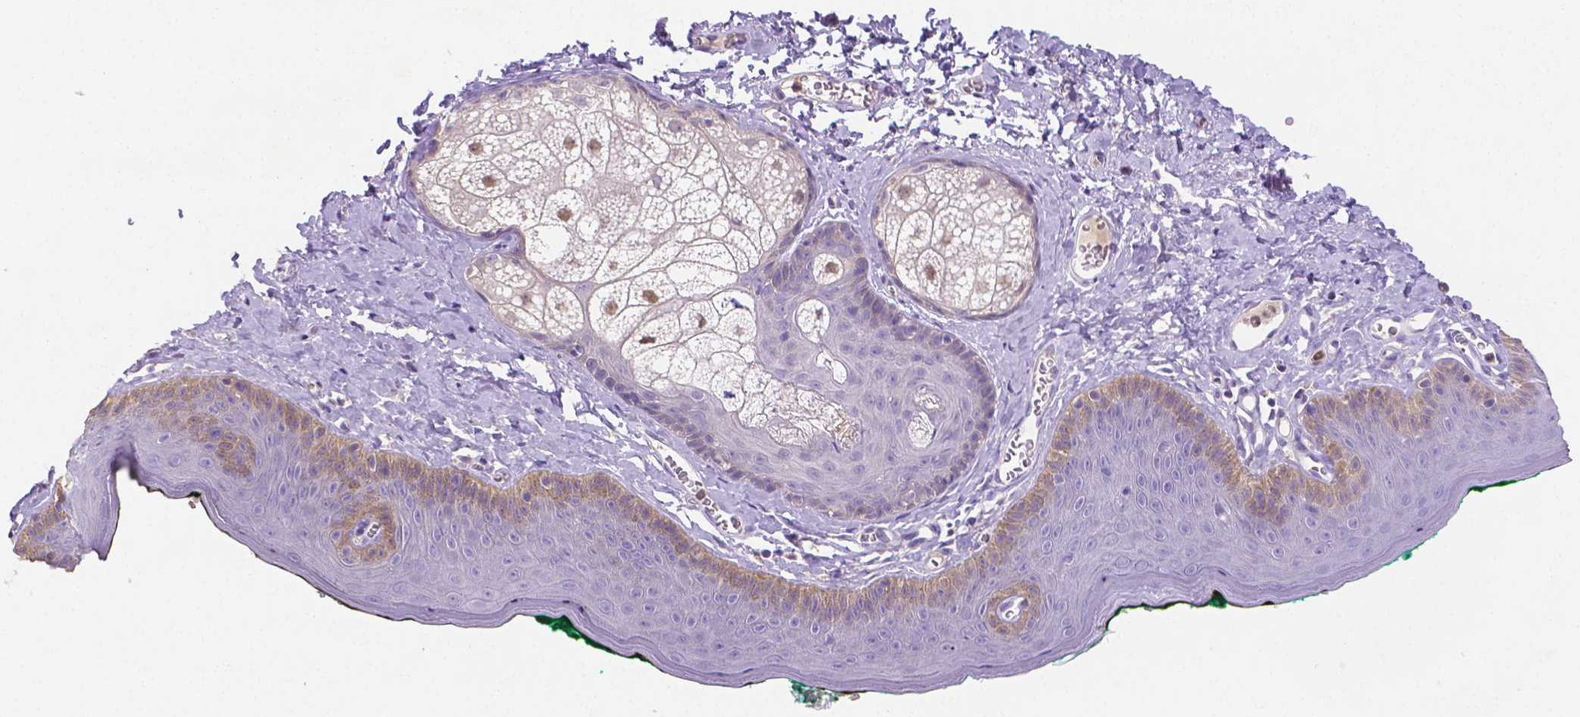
{"staining": {"intensity": "weak", "quantity": "<25%", "location": "cytoplasmic/membranous"}, "tissue": "skin", "cell_type": "Epidermal cells", "image_type": "normal", "snomed": [{"axis": "morphology", "description": "Normal tissue, NOS"}, {"axis": "topography", "description": "Vulva"}, {"axis": "topography", "description": "Peripheral nerve tissue"}], "caption": "The photomicrograph reveals no significant expression in epidermal cells of skin. The staining was performed using DAB to visualize the protein expression in brown, while the nuclei were stained in blue with hematoxylin (Magnification: 20x).", "gene": "NXPH2", "patient": {"sex": "female", "age": 66}}